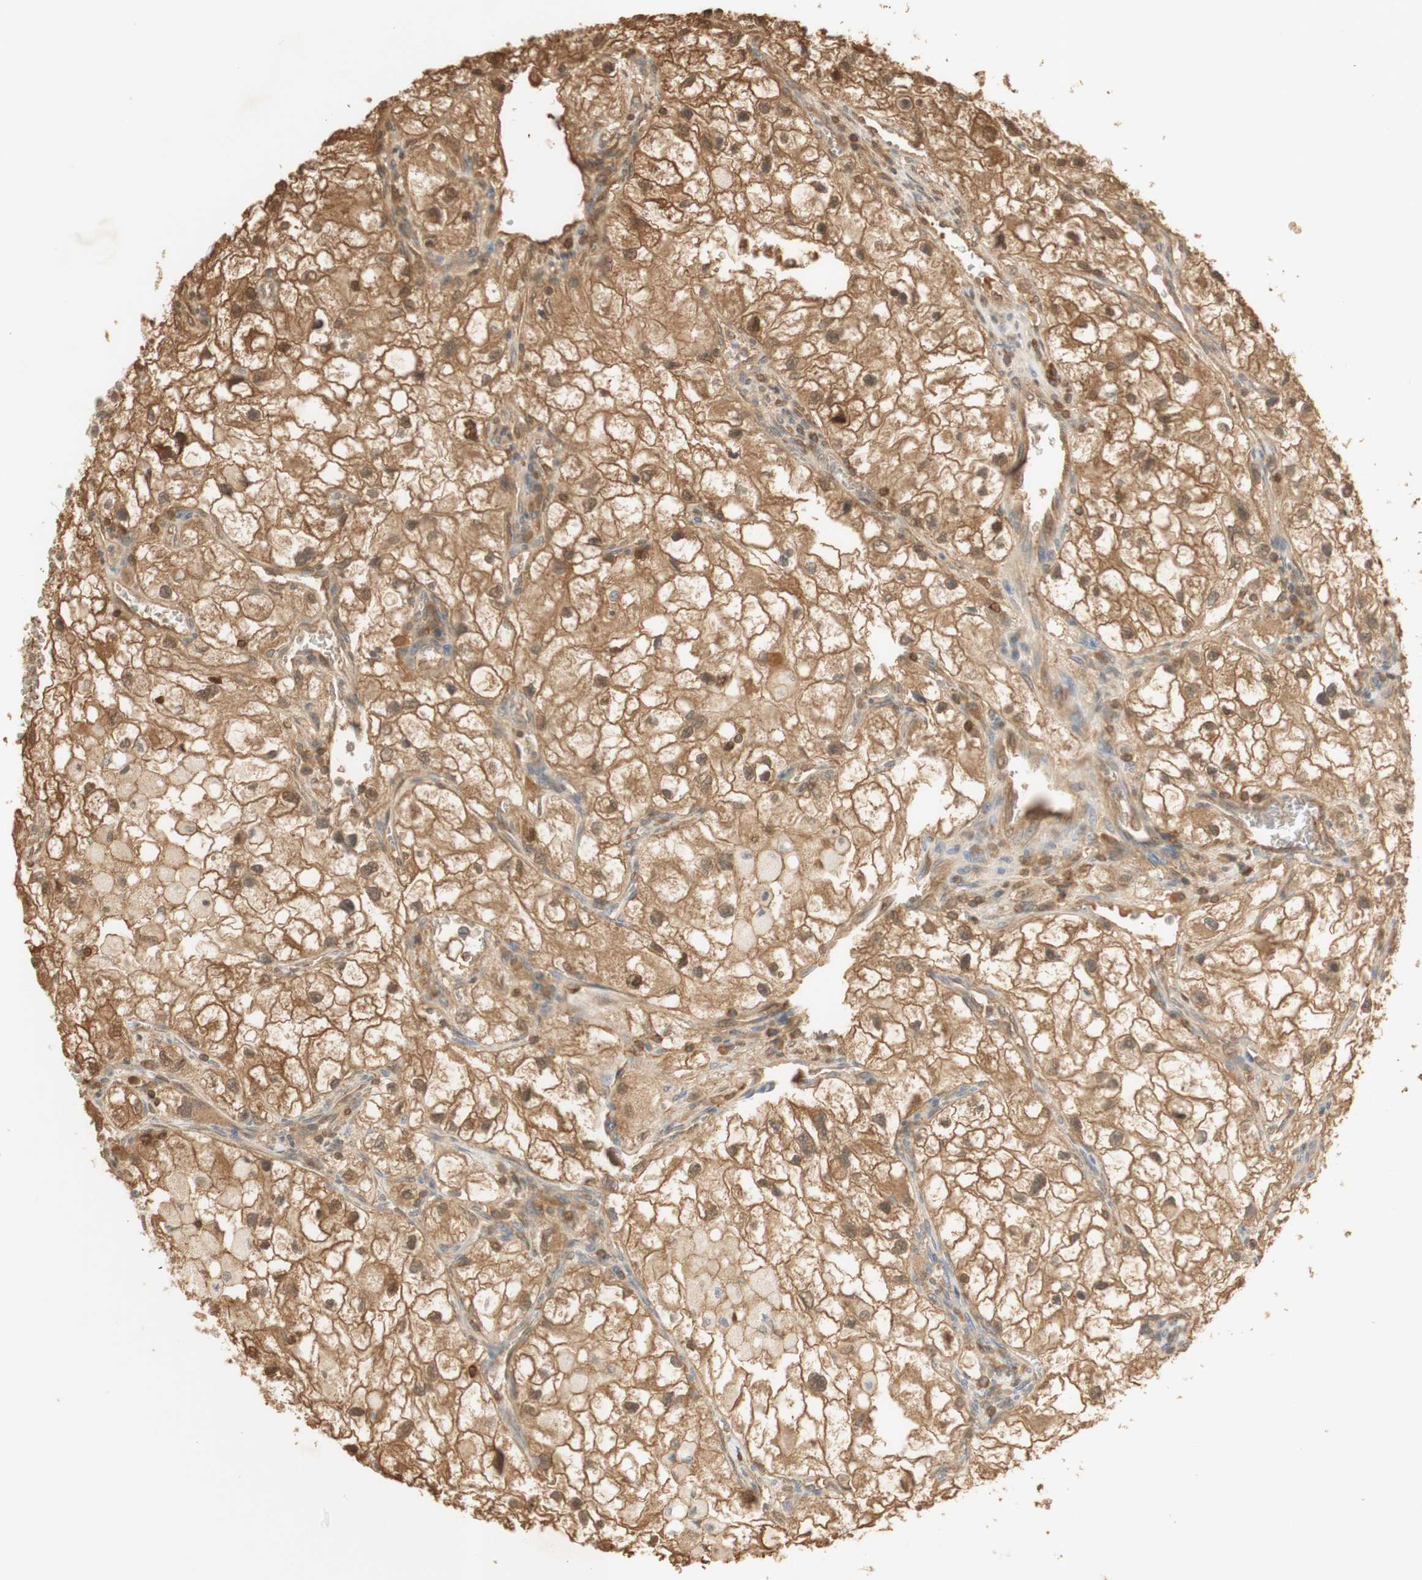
{"staining": {"intensity": "moderate", "quantity": ">75%", "location": "cytoplasmic/membranous,nuclear"}, "tissue": "renal cancer", "cell_type": "Tumor cells", "image_type": "cancer", "snomed": [{"axis": "morphology", "description": "Adenocarcinoma, NOS"}, {"axis": "topography", "description": "Kidney"}], "caption": "Protein staining of renal cancer (adenocarcinoma) tissue displays moderate cytoplasmic/membranous and nuclear positivity in about >75% of tumor cells.", "gene": "NAP1L4", "patient": {"sex": "female", "age": 70}}